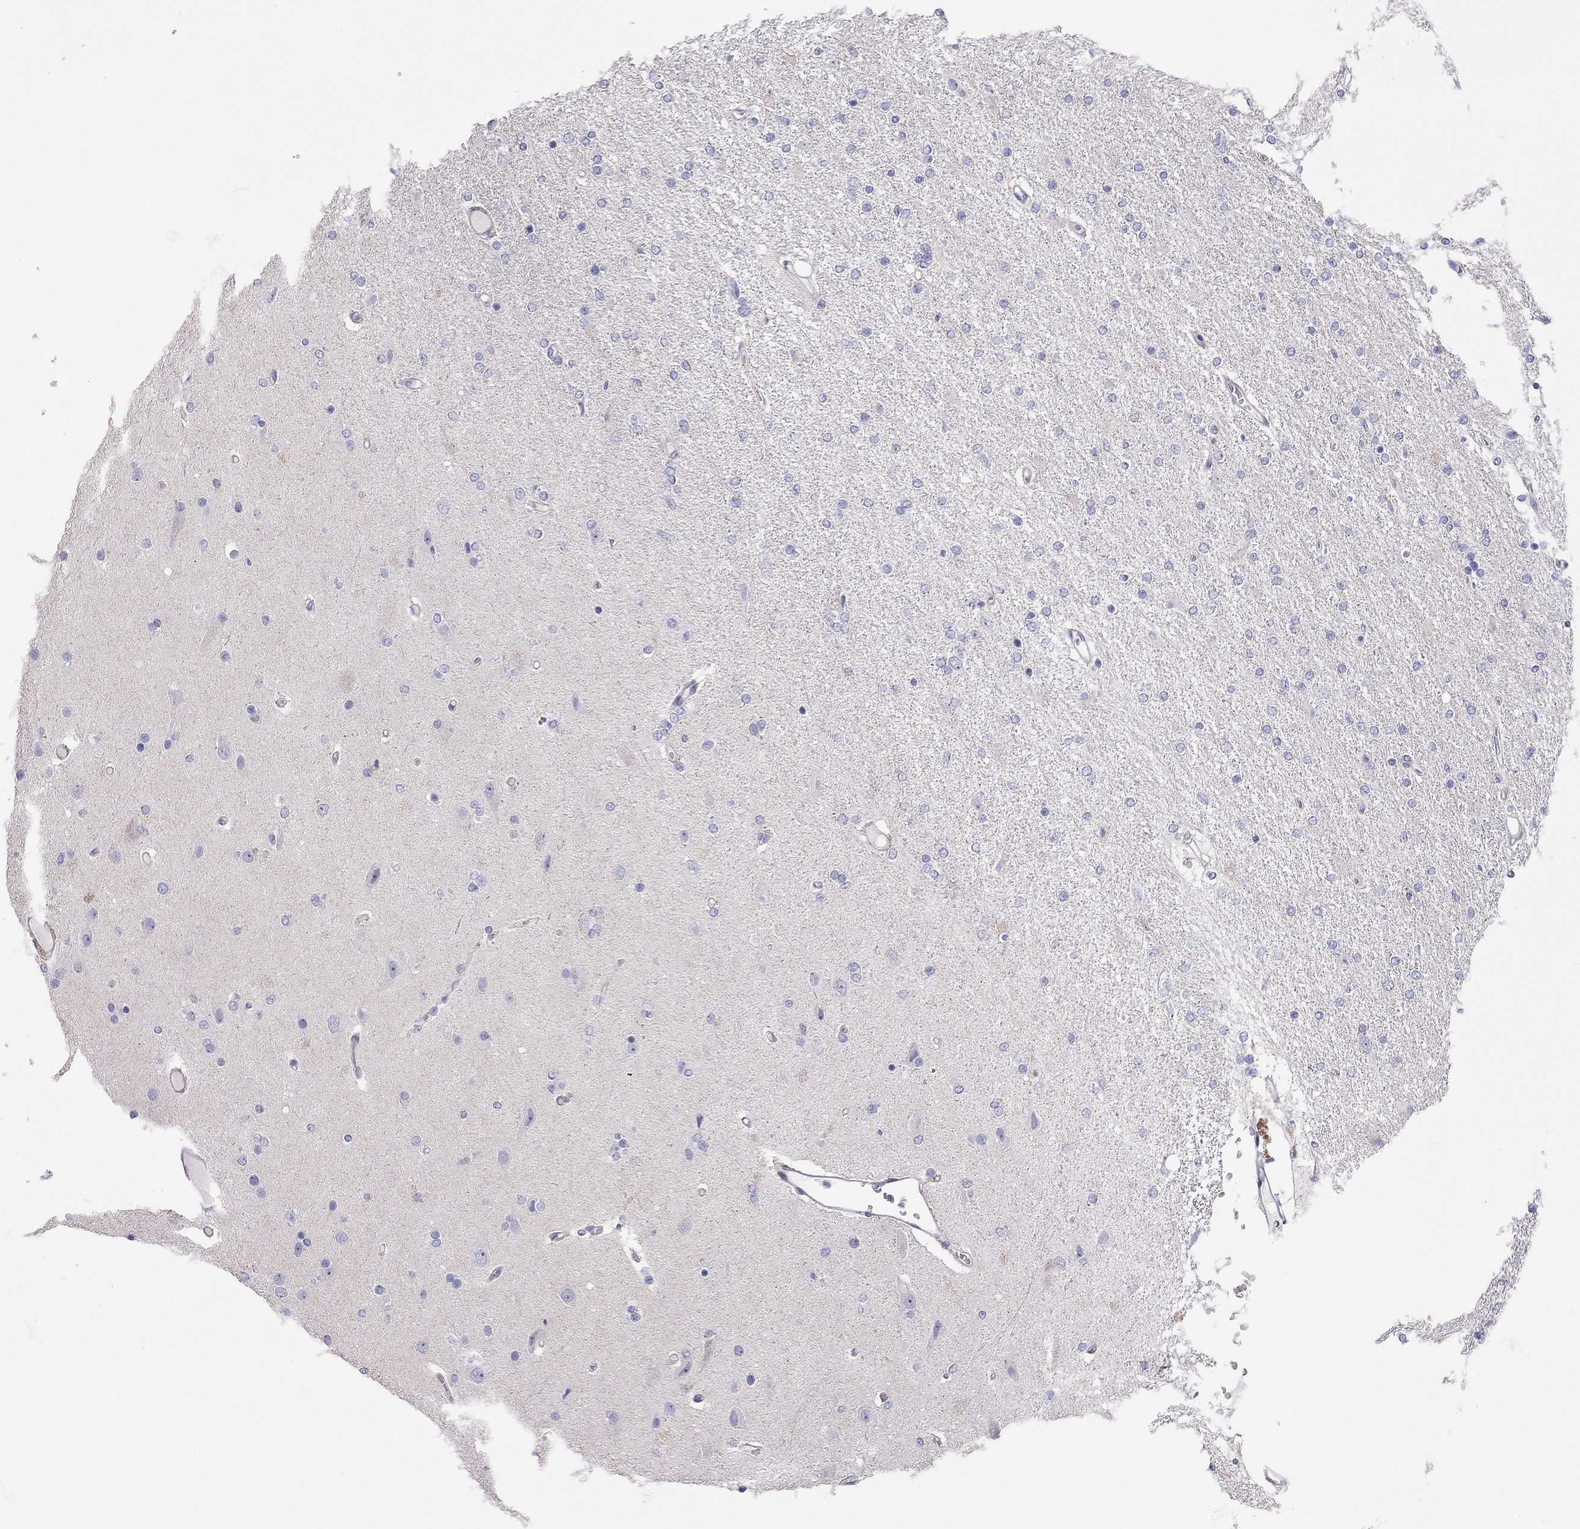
{"staining": {"intensity": "negative", "quantity": "none", "location": "none"}, "tissue": "glioma", "cell_type": "Tumor cells", "image_type": "cancer", "snomed": [{"axis": "morphology", "description": "Glioma, malignant, High grade"}, {"axis": "topography", "description": "Cerebral cortex"}], "caption": "A micrograph of human glioma is negative for staining in tumor cells.", "gene": "SCARB1", "patient": {"sex": "male", "age": 70}}